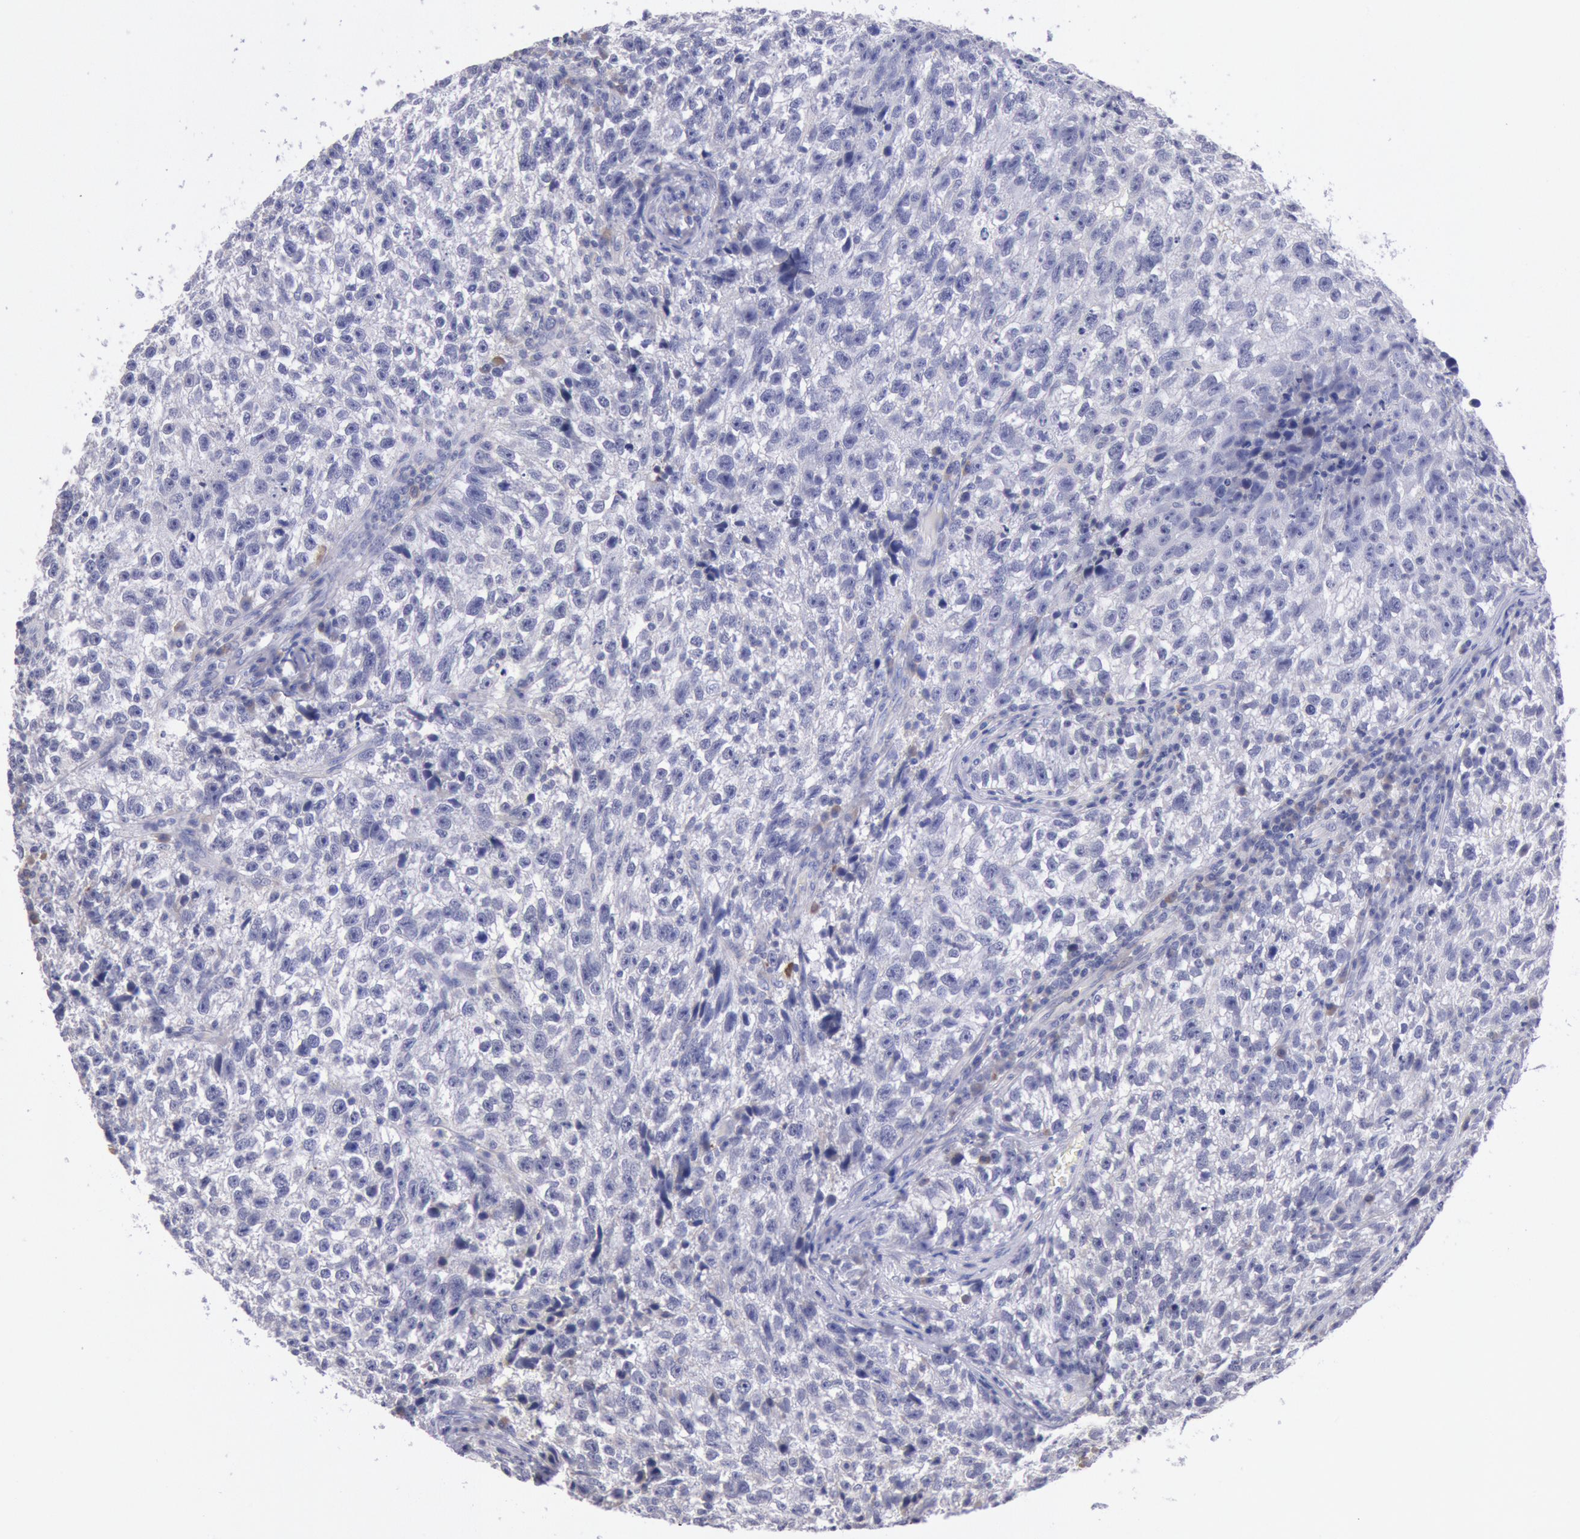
{"staining": {"intensity": "negative", "quantity": "none", "location": "none"}, "tissue": "testis cancer", "cell_type": "Tumor cells", "image_type": "cancer", "snomed": [{"axis": "morphology", "description": "Seminoma, NOS"}, {"axis": "topography", "description": "Testis"}], "caption": "This is a micrograph of immunohistochemistry (IHC) staining of seminoma (testis), which shows no staining in tumor cells. (DAB immunohistochemistry (IHC) with hematoxylin counter stain).", "gene": "GAL3ST1", "patient": {"sex": "male", "age": 38}}